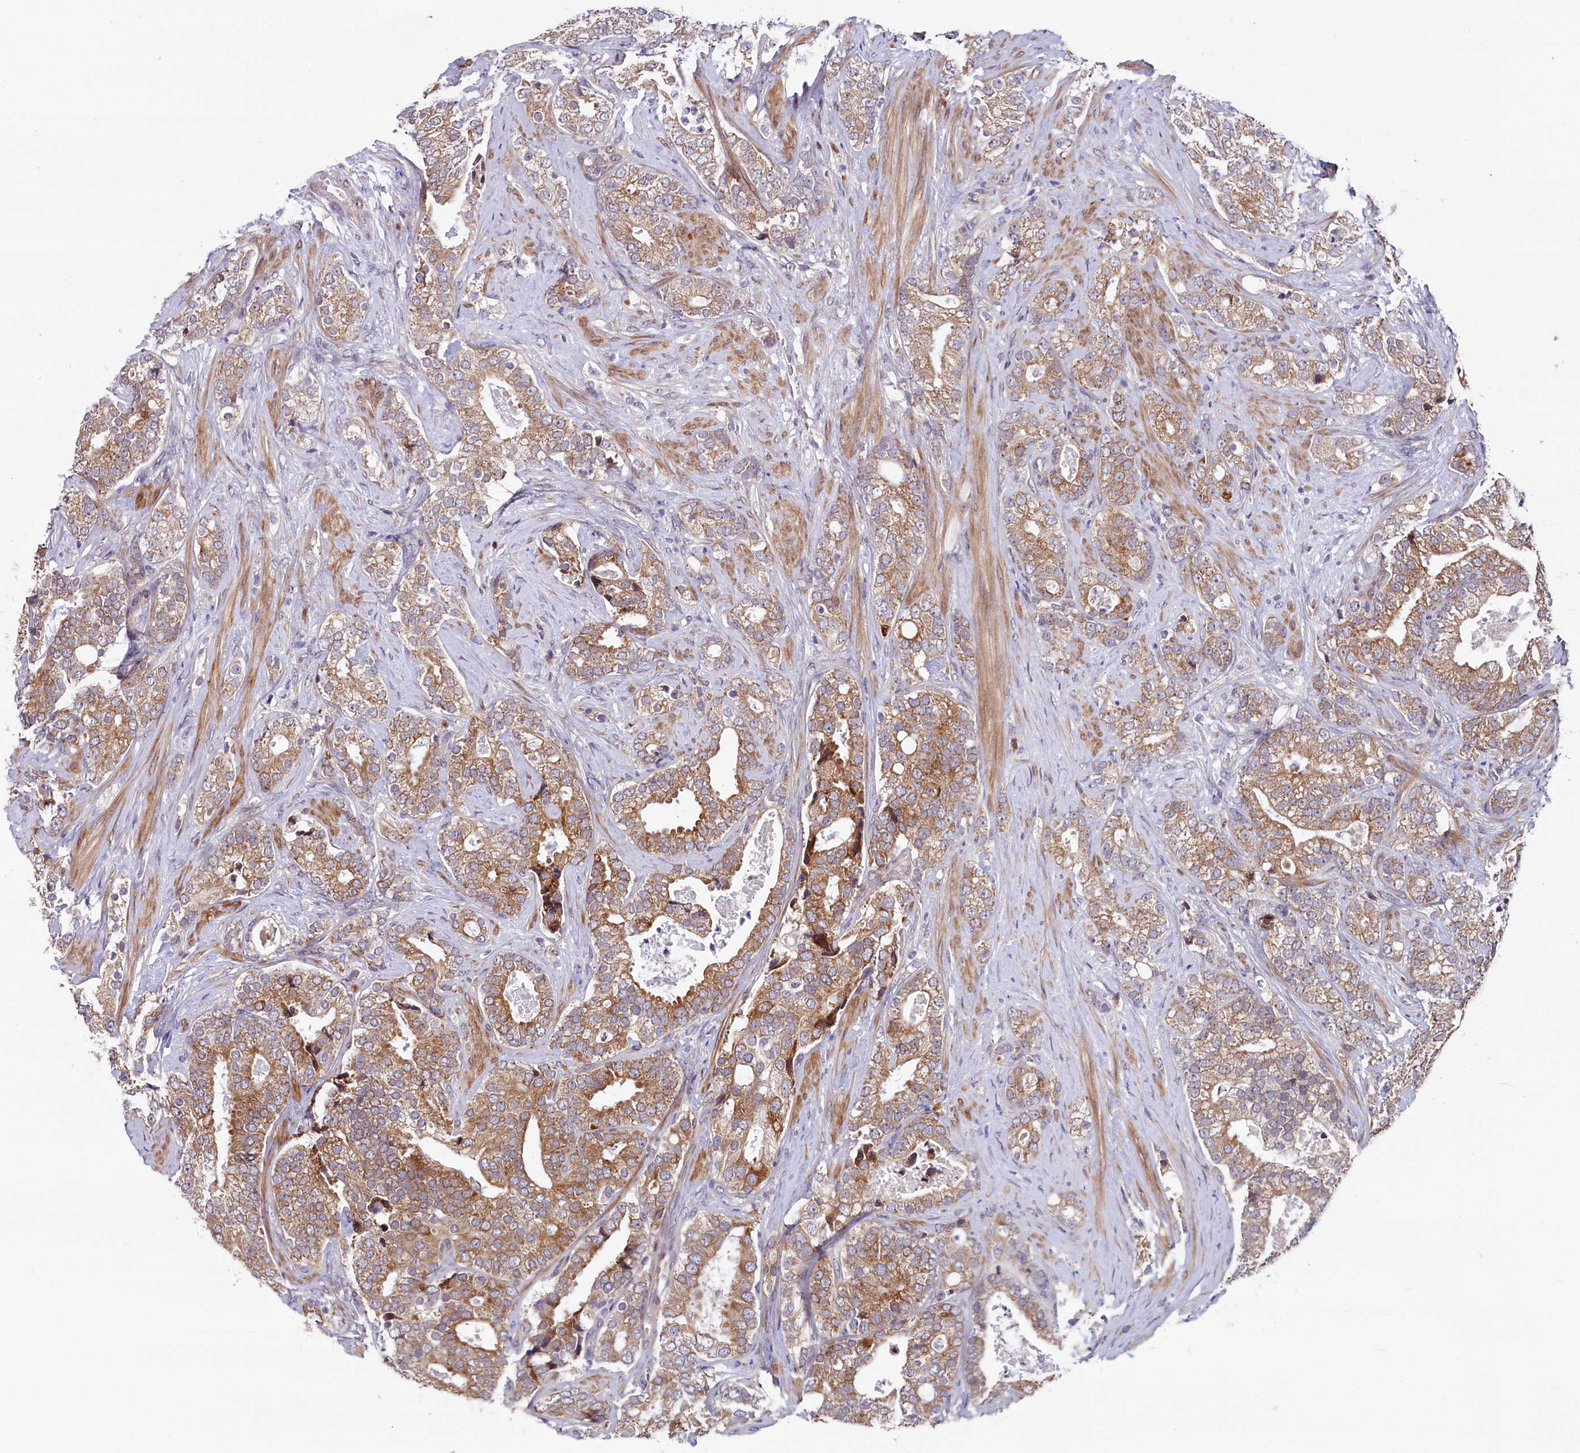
{"staining": {"intensity": "moderate", "quantity": "25%-75%", "location": "cytoplasmic/membranous"}, "tissue": "prostate cancer", "cell_type": "Tumor cells", "image_type": "cancer", "snomed": [{"axis": "morphology", "description": "Adenocarcinoma, High grade"}, {"axis": "topography", "description": "Prostate and seminal vesicle, NOS"}], "caption": "Prostate adenocarcinoma (high-grade) stained for a protein (brown) exhibits moderate cytoplasmic/membranous positive staining in about 25%-75% of tumor cells.", "gene": "SLC39A6", "patient": {"sex": "male", "age": 67}}